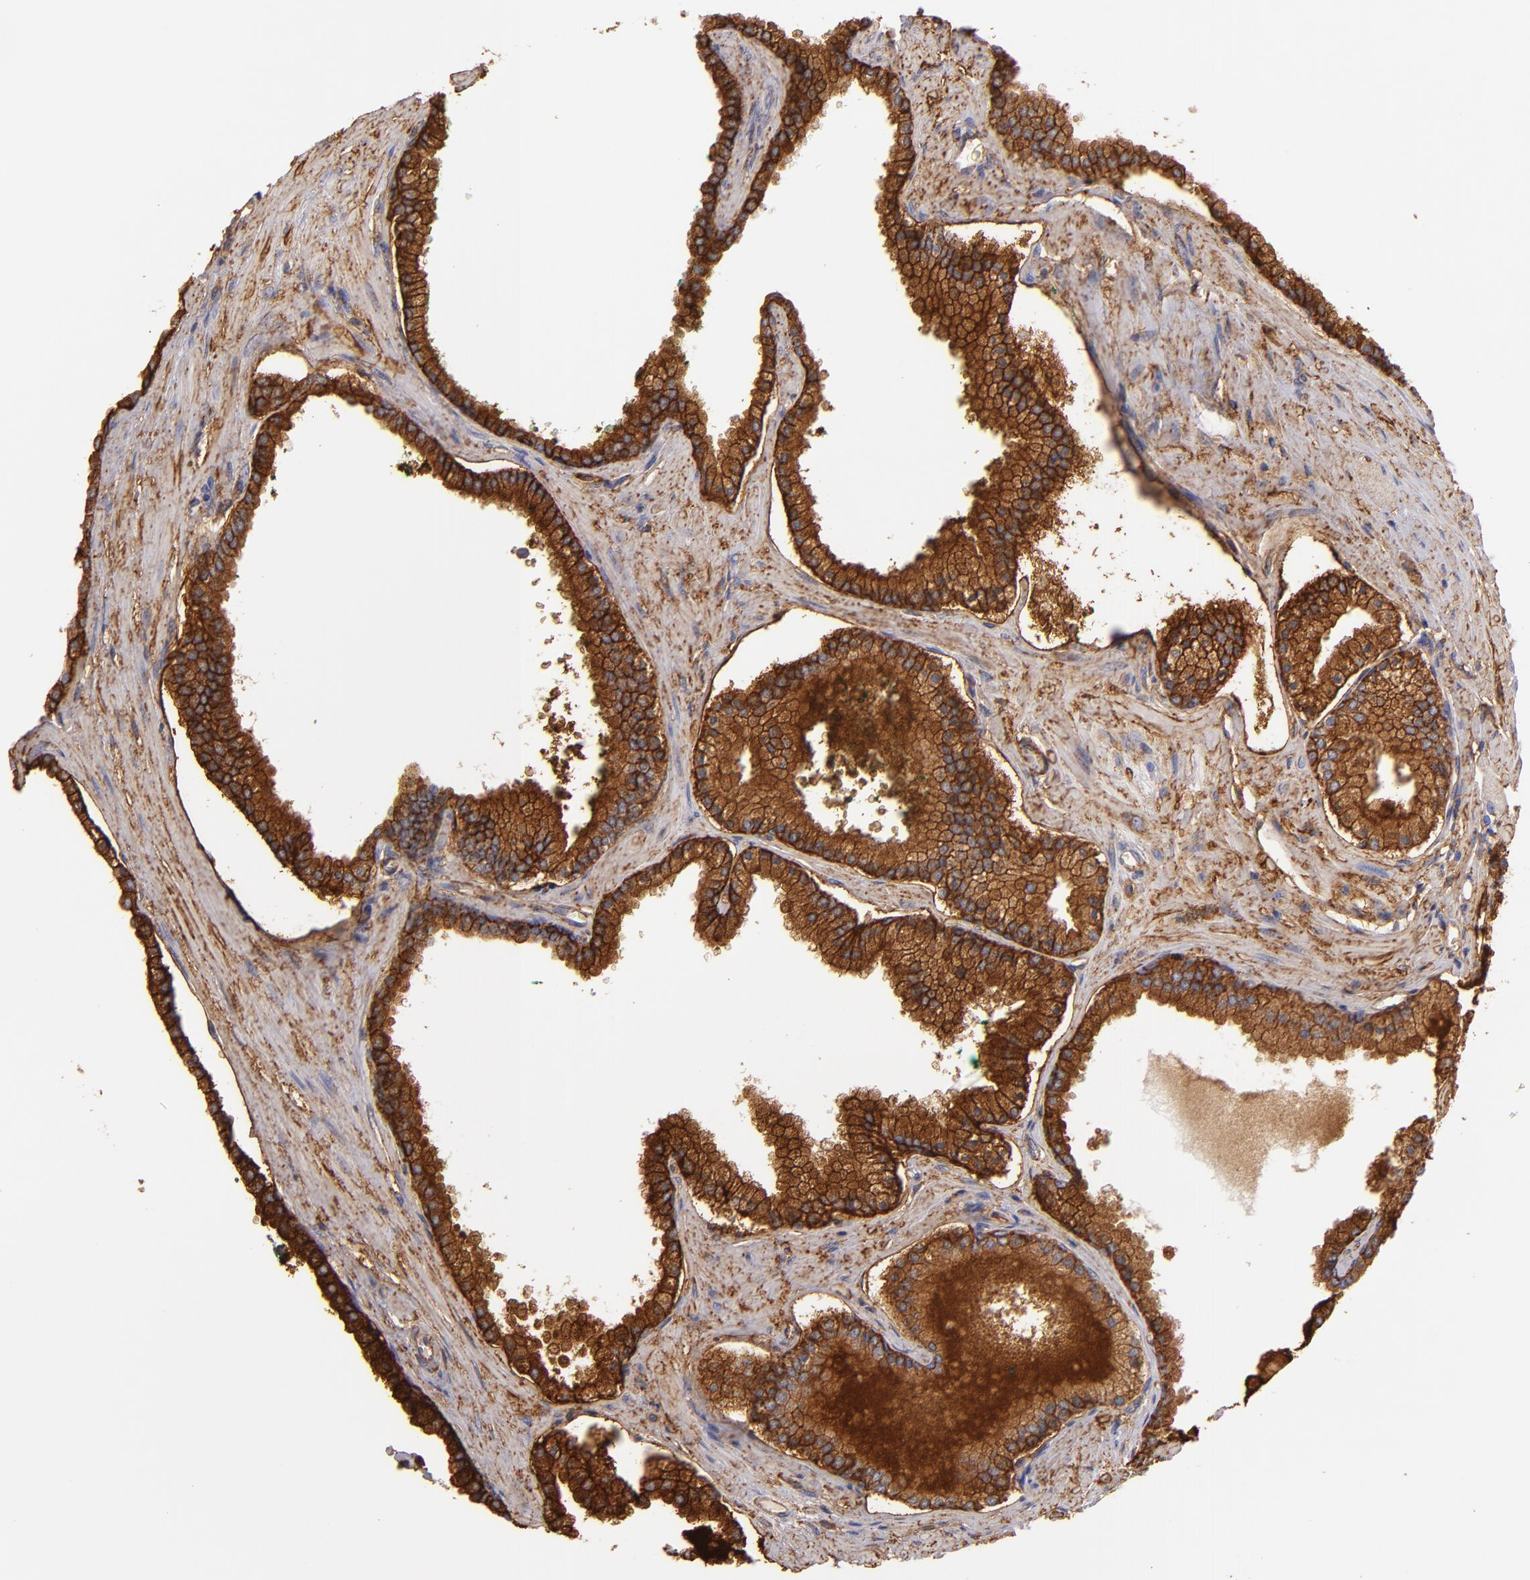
{"staining": {"intensity": "strong", "quantity": ">75%", "location": "cytoplasmic/membranous"}, "tissue": "prostate cancer", "cell_type": "Tumor cells", "image_type": "cancer", "snomed": [{"axis": "morphology", "description": "Adenocarcinoma, High grade"}, {"axis": "topography", "description": "Prostate"}], "caption": "High-power microscopy captured an immunohistochemistry photomicrograph of prostate adenocarcinoma (high-grade), revealing strong cytoplasmic/membranous expression in approximately >75% of tumor cells.", "gene": "CD151", "patient": {"sex": "male", "age": 71}}